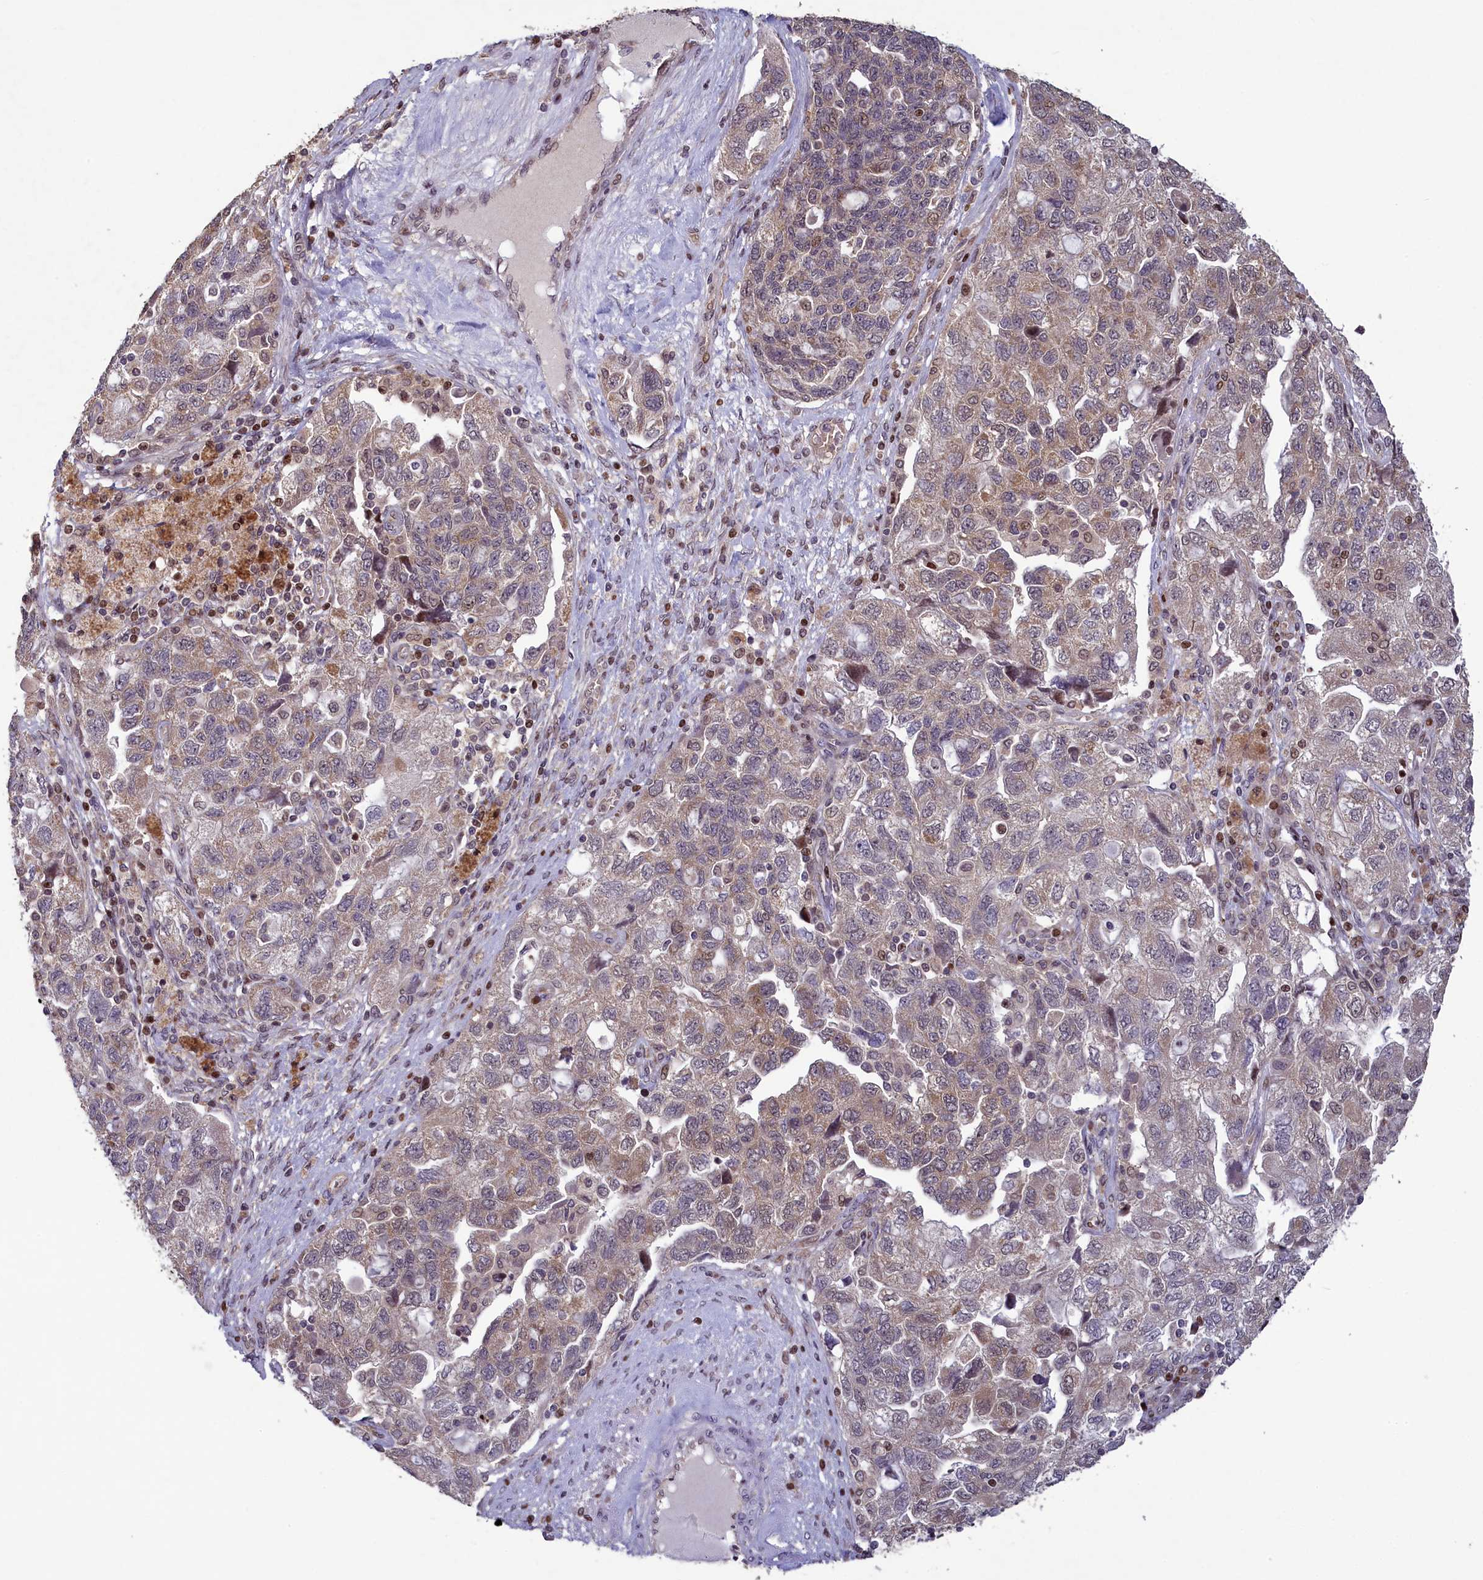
{"staining": {"intensity": "weak", "quantity": "<25%", "location": "cytoplasmic/membranous"}, "tissue": "ovarian cancer", "cell_type": "Tumor cells", "image_type": "cancer", "snomed": [{"axis": "morphology", "description": "Carcinoma, NOS"}, {"axis": "morphology", "description": "Cystadenocarcinoma, serous, NOS"}, {"axis": "topography", "description": "Ovary"}], "caption": "Immunohistochemical staining of ovarian cancer (carcinoma) demonstrates no significant positivity in tumor cells. (Stains: DAB immunohistochemistry with hematoxylin counter stain, Microscopy: brightfield microscopy at high magnification).", "gene": "NUBP1", "patient": {"sex": "female", "age": 69}}